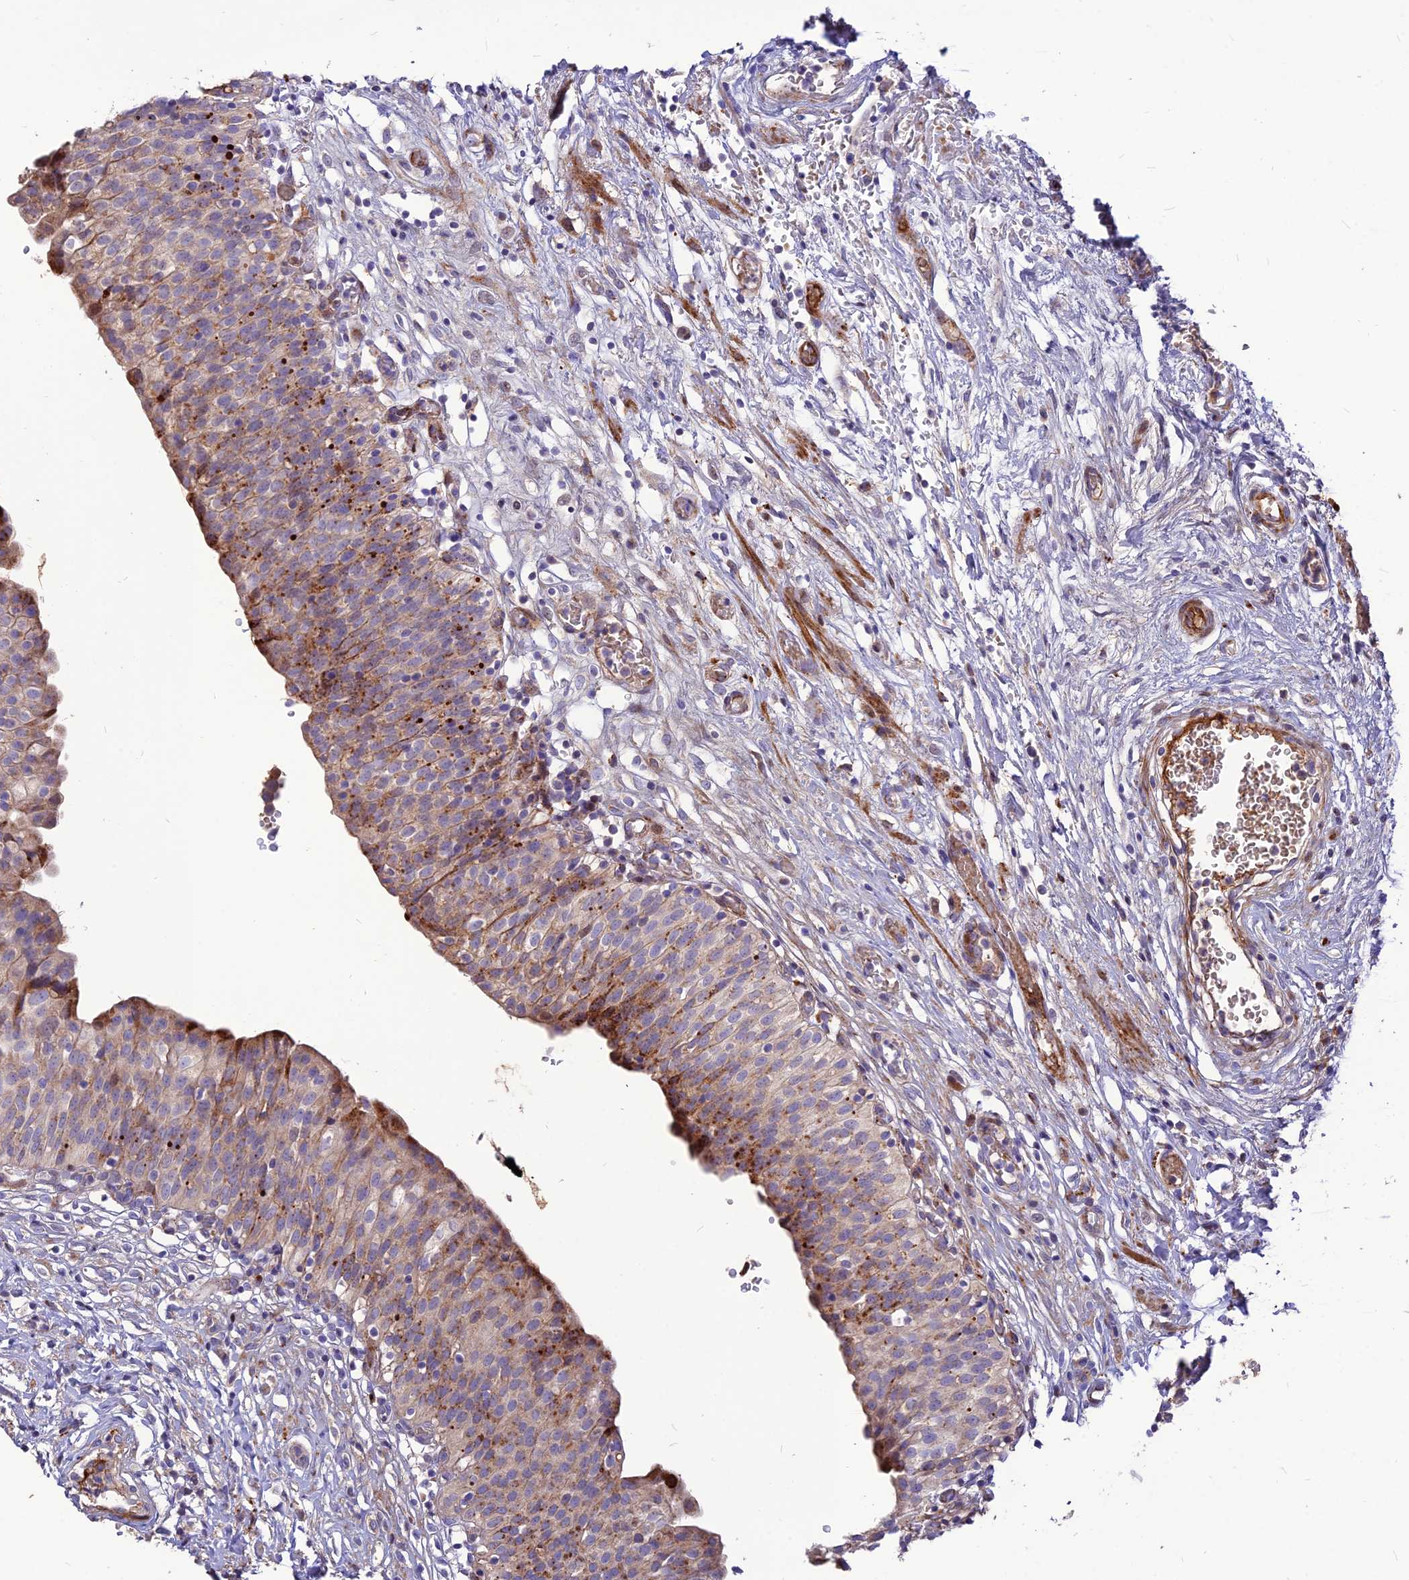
{"staining": {"intensity": "strong", "quantity": "25%-75%", "location": "cytoplasmic/membranous"}, "tissue": "urinary bladder", "cell_type": "Urothelial cells", "image_type": "normal", "snomed": [{"axis": "morphology", "description": "Normal tissue, NOS"}, {"axis": "topography", "description": "Urinary bladder"}], "caption": "Protein staining by immunohistochemistry (IHC) reveals strong cytoplasmic/membranous expression in about 25%-75% of urothelial cells in benign urinary bladder.", "gene": "RIMOC1", "patient": {"sex": "male", "age": 55}}